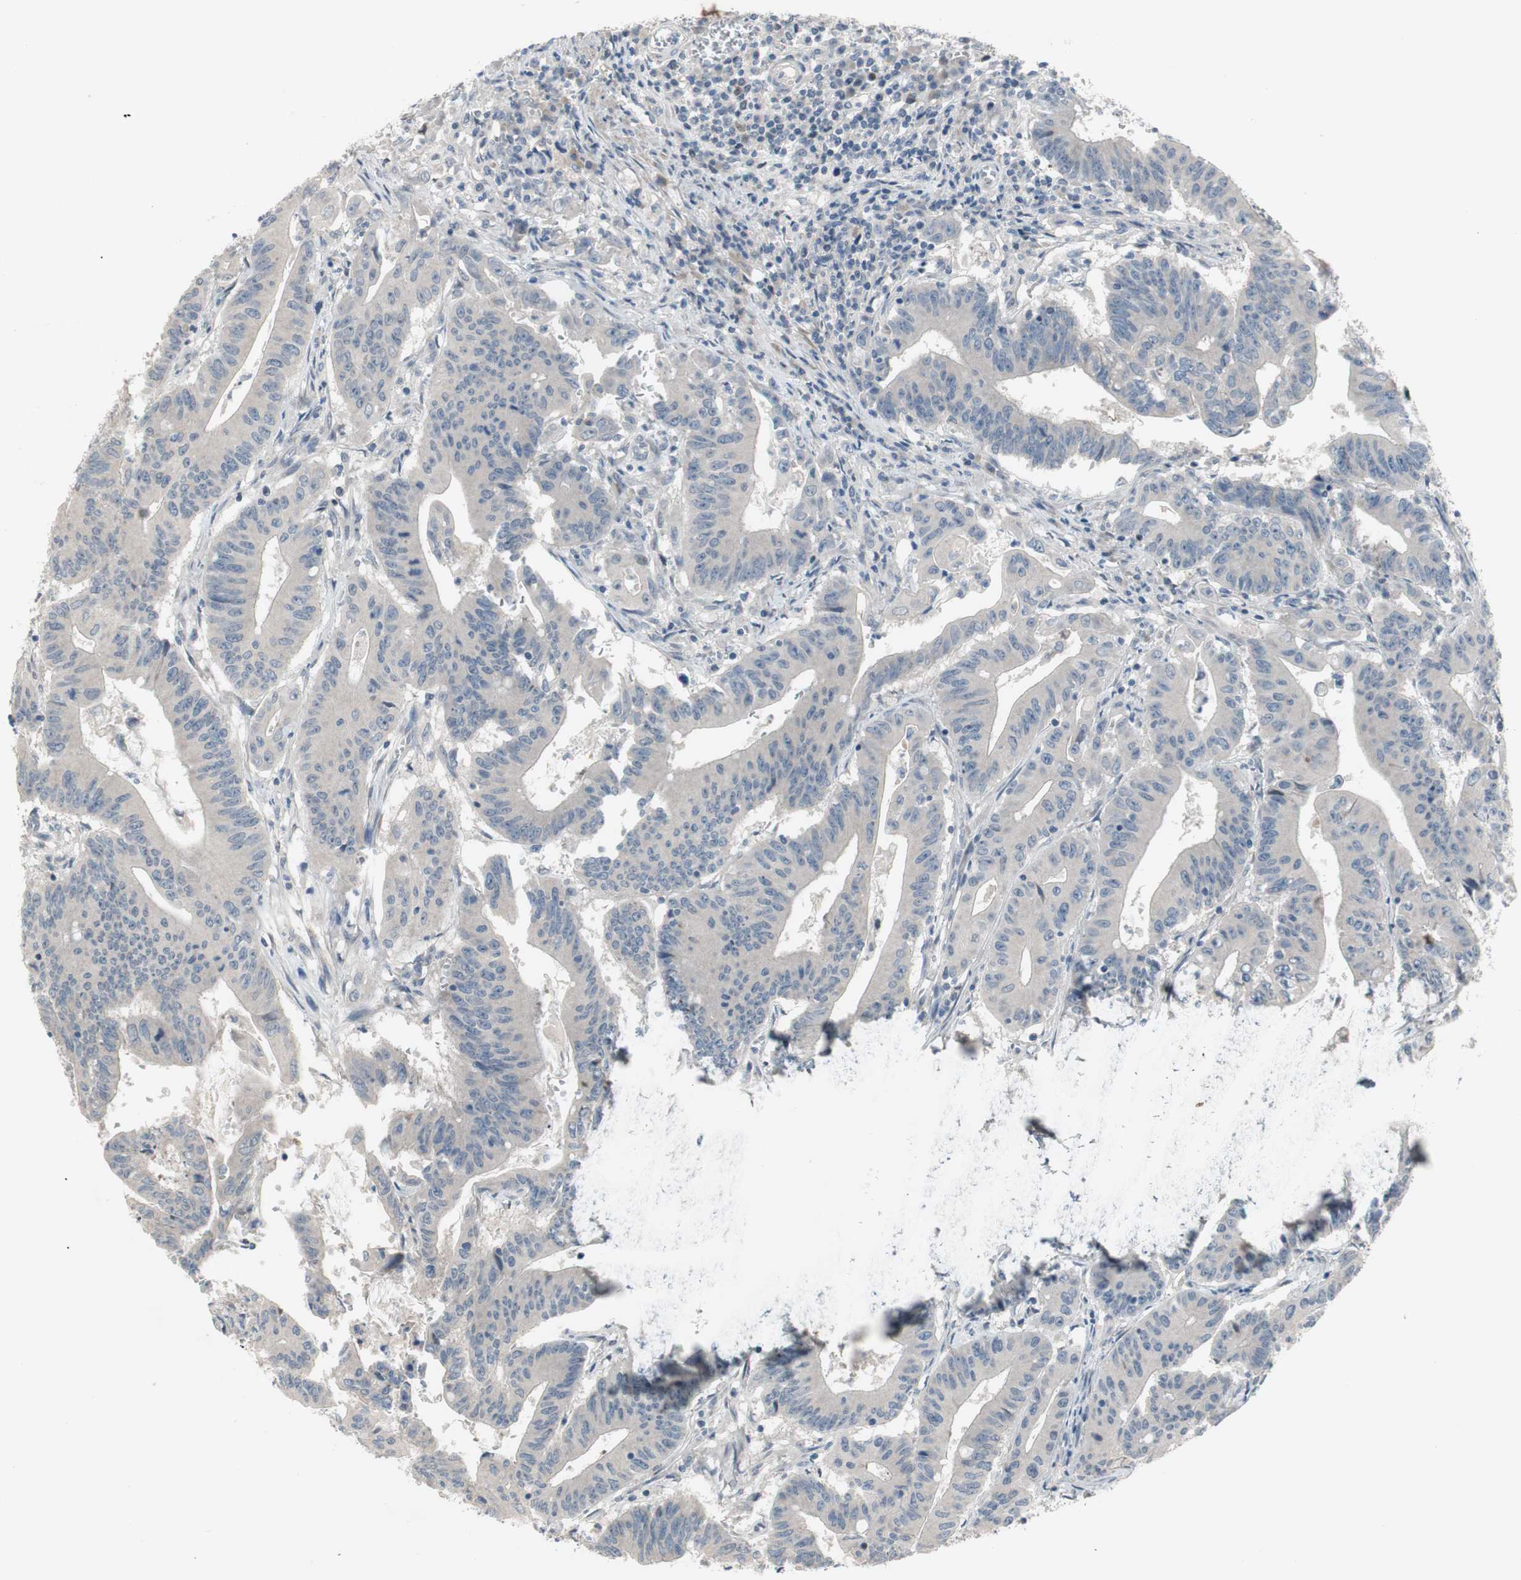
{"staining": {"intensity": "negative", "quantity": "none", "location": "none"}, "tissue": "colorectal cancer", "cell_type": "Tumor cells", "image_type": "cancer", "snomed": [{"axis": "morphology", "description": "Adenocarcinoma, NOS"}, {"axis": "topography", "description": "Colon"}], "caption": "Tumor cells are negative for brown protein staining in adenocarcinoma (colorectal).", "gene": "TACR3", "patient": {"sex": "male", "age": 45}}